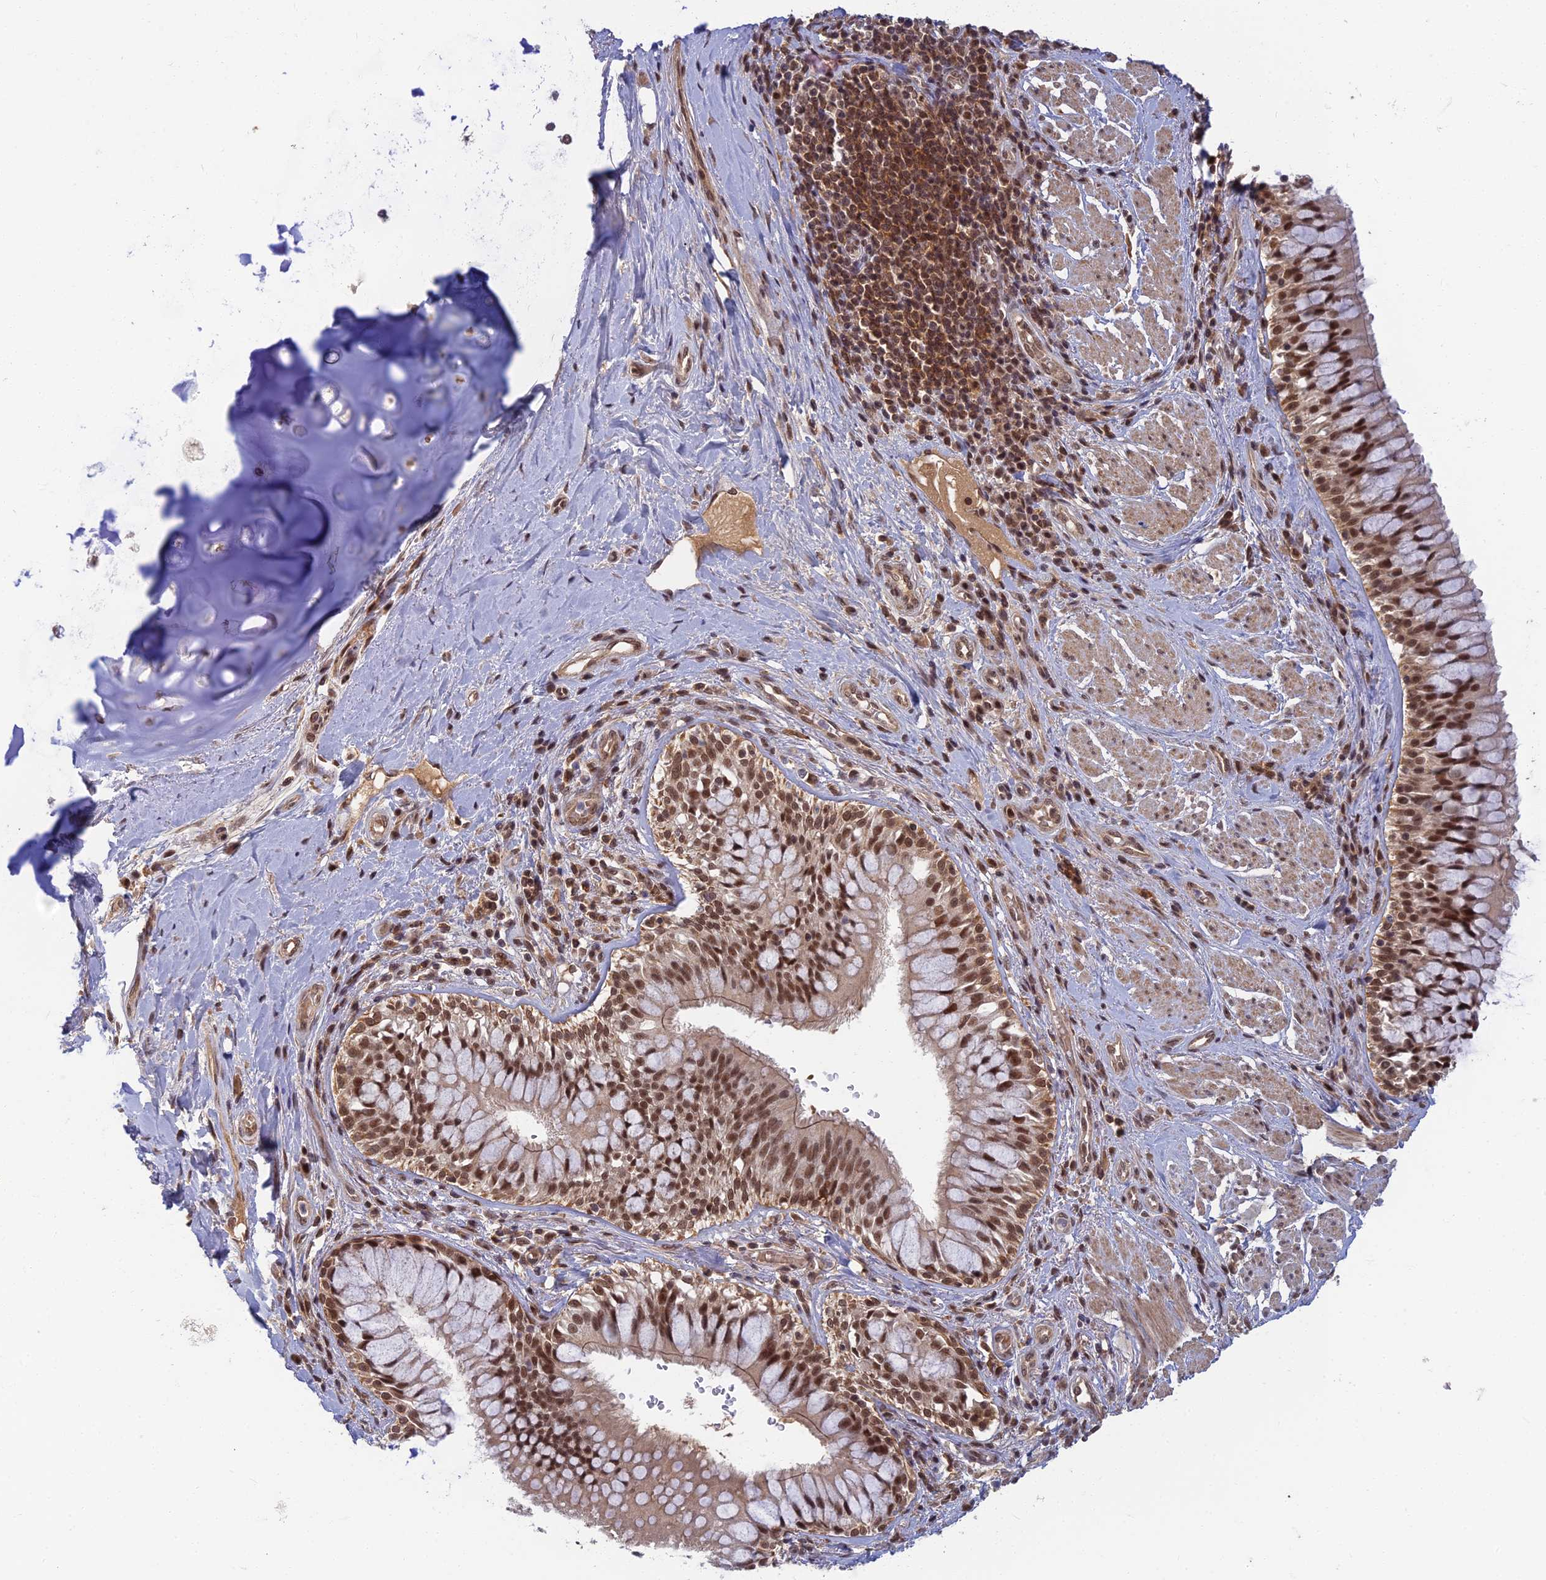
{"staining": {"intensity": "weak", "quantity": ">75%", "location": "nuclear"}, "tissue": "adipose tissue", "cell_type": "Adipocytes", "image_type": "normal", "snomed": [{"axis": "morphology", "description": "Normal tissue, NOS"}, {"axis": "morphology", "description": "Squamous cell carcinoma, NOS"}, {"axis": "topography", "description": "Bronchus"}, {"axis": "topography", "description": "Lung"}], "caption": "An image of adipose tissue stained for a protein reveals weak nuclear brown staining in adipocytes. (Stains: DAB (3,3'-diaminobenzidine) in brown, nuclei in blue, Microscopy: brightfield microscopy at high magnification).", "gene": "TCEA2", "patient": {"sex": "male", "age": 64}}